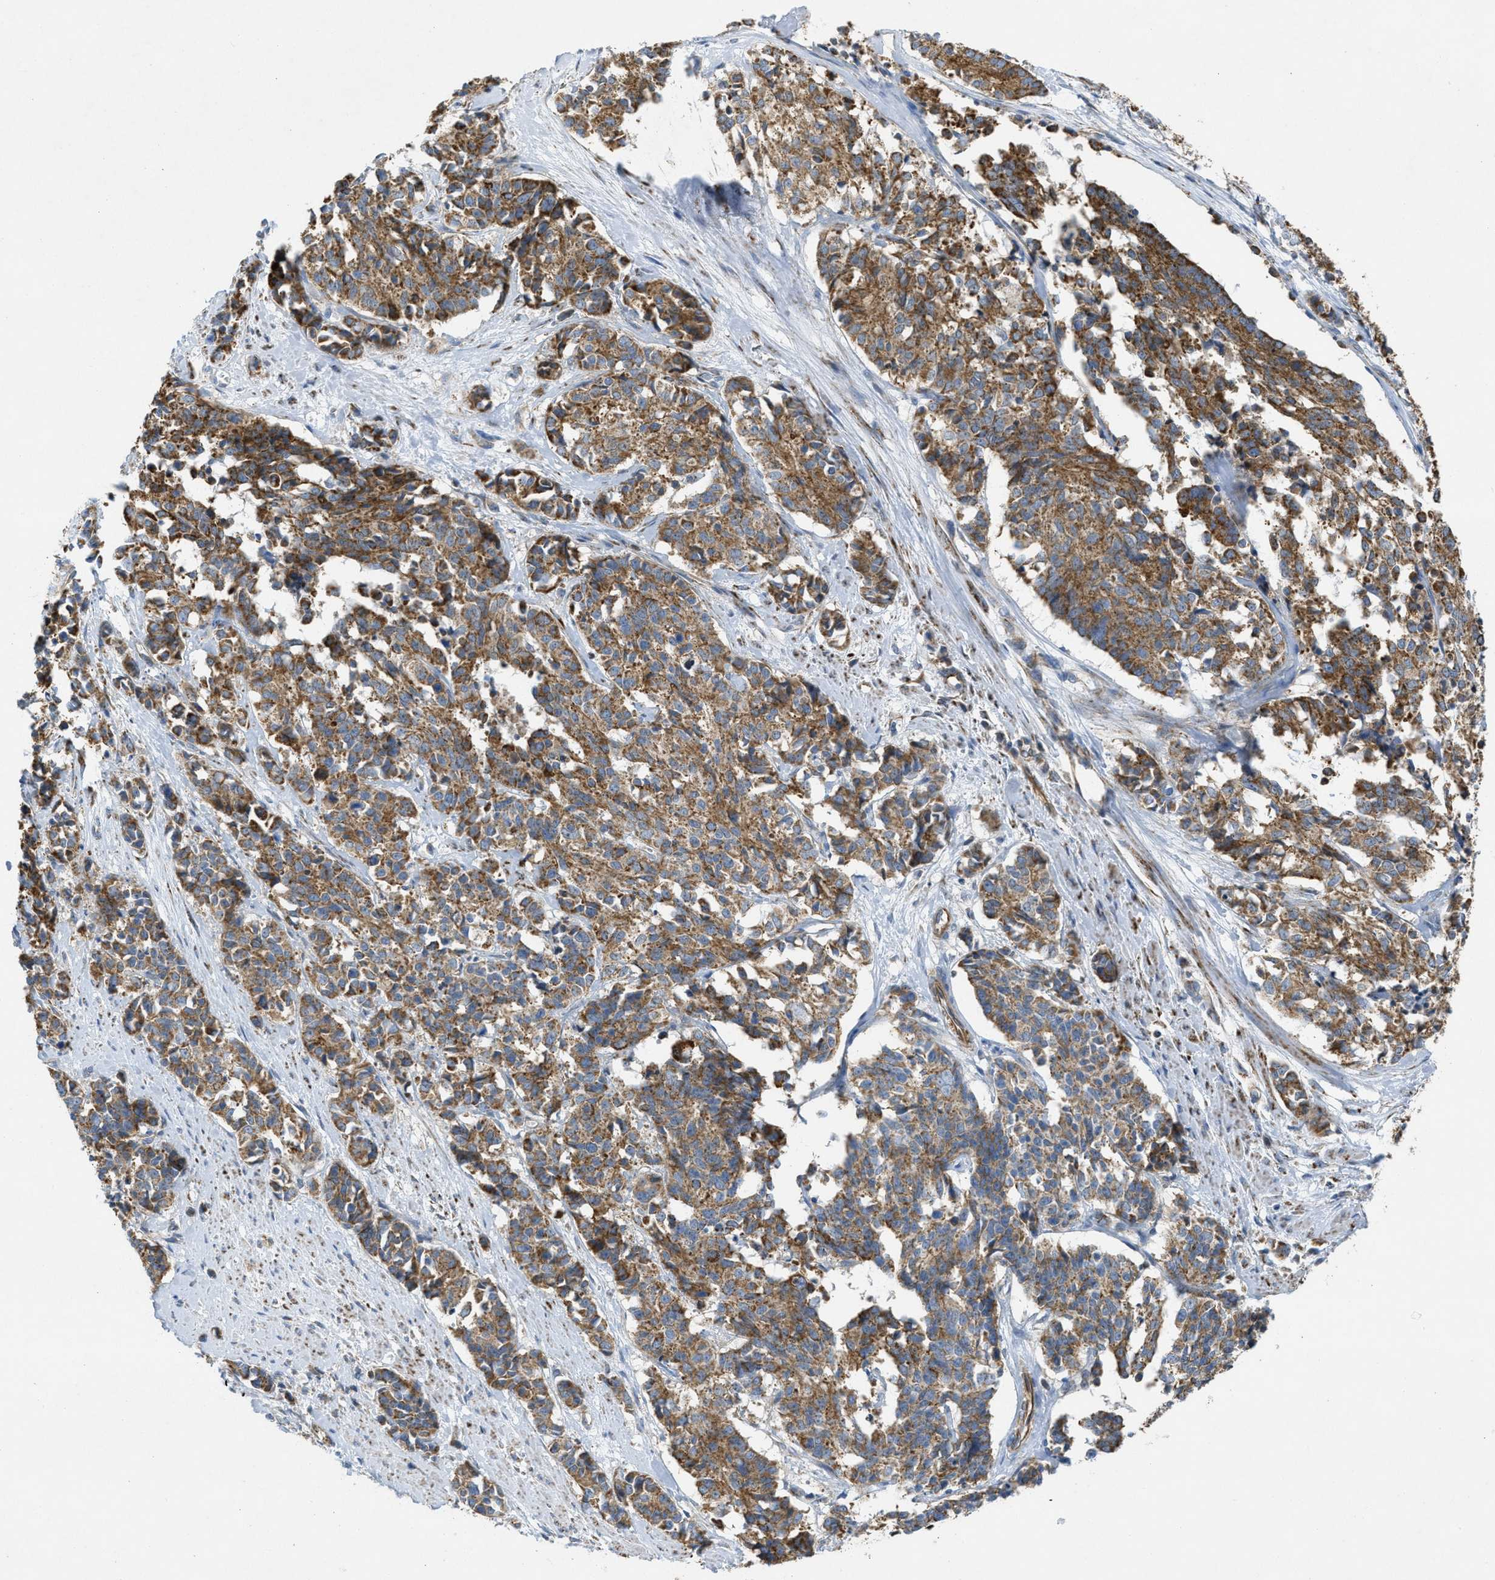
{"staining": {"intensity": "strong", "quantity": ">75%", "location": "cytoplasmic/membranous"}, "tissue": "cervical cancer", "cell_type": "Tumor cells", "image_type": "cancer", "snomed": [{"axis": "morphology", "description": "Squamous cell carcinoma, NOS"}, {"axis": "topography", "description": "Cervix"}], "caption": "Protein positivity by IHC displays strong cytoplasmic/membranous staining in approximately >75% of tumor cells in cervical cancer. Ihc stains the protein of interest in brown and the nuclei are stained blue.", "gene": "BTN3A1", "patient": {"sex": "female", "age": 35}}